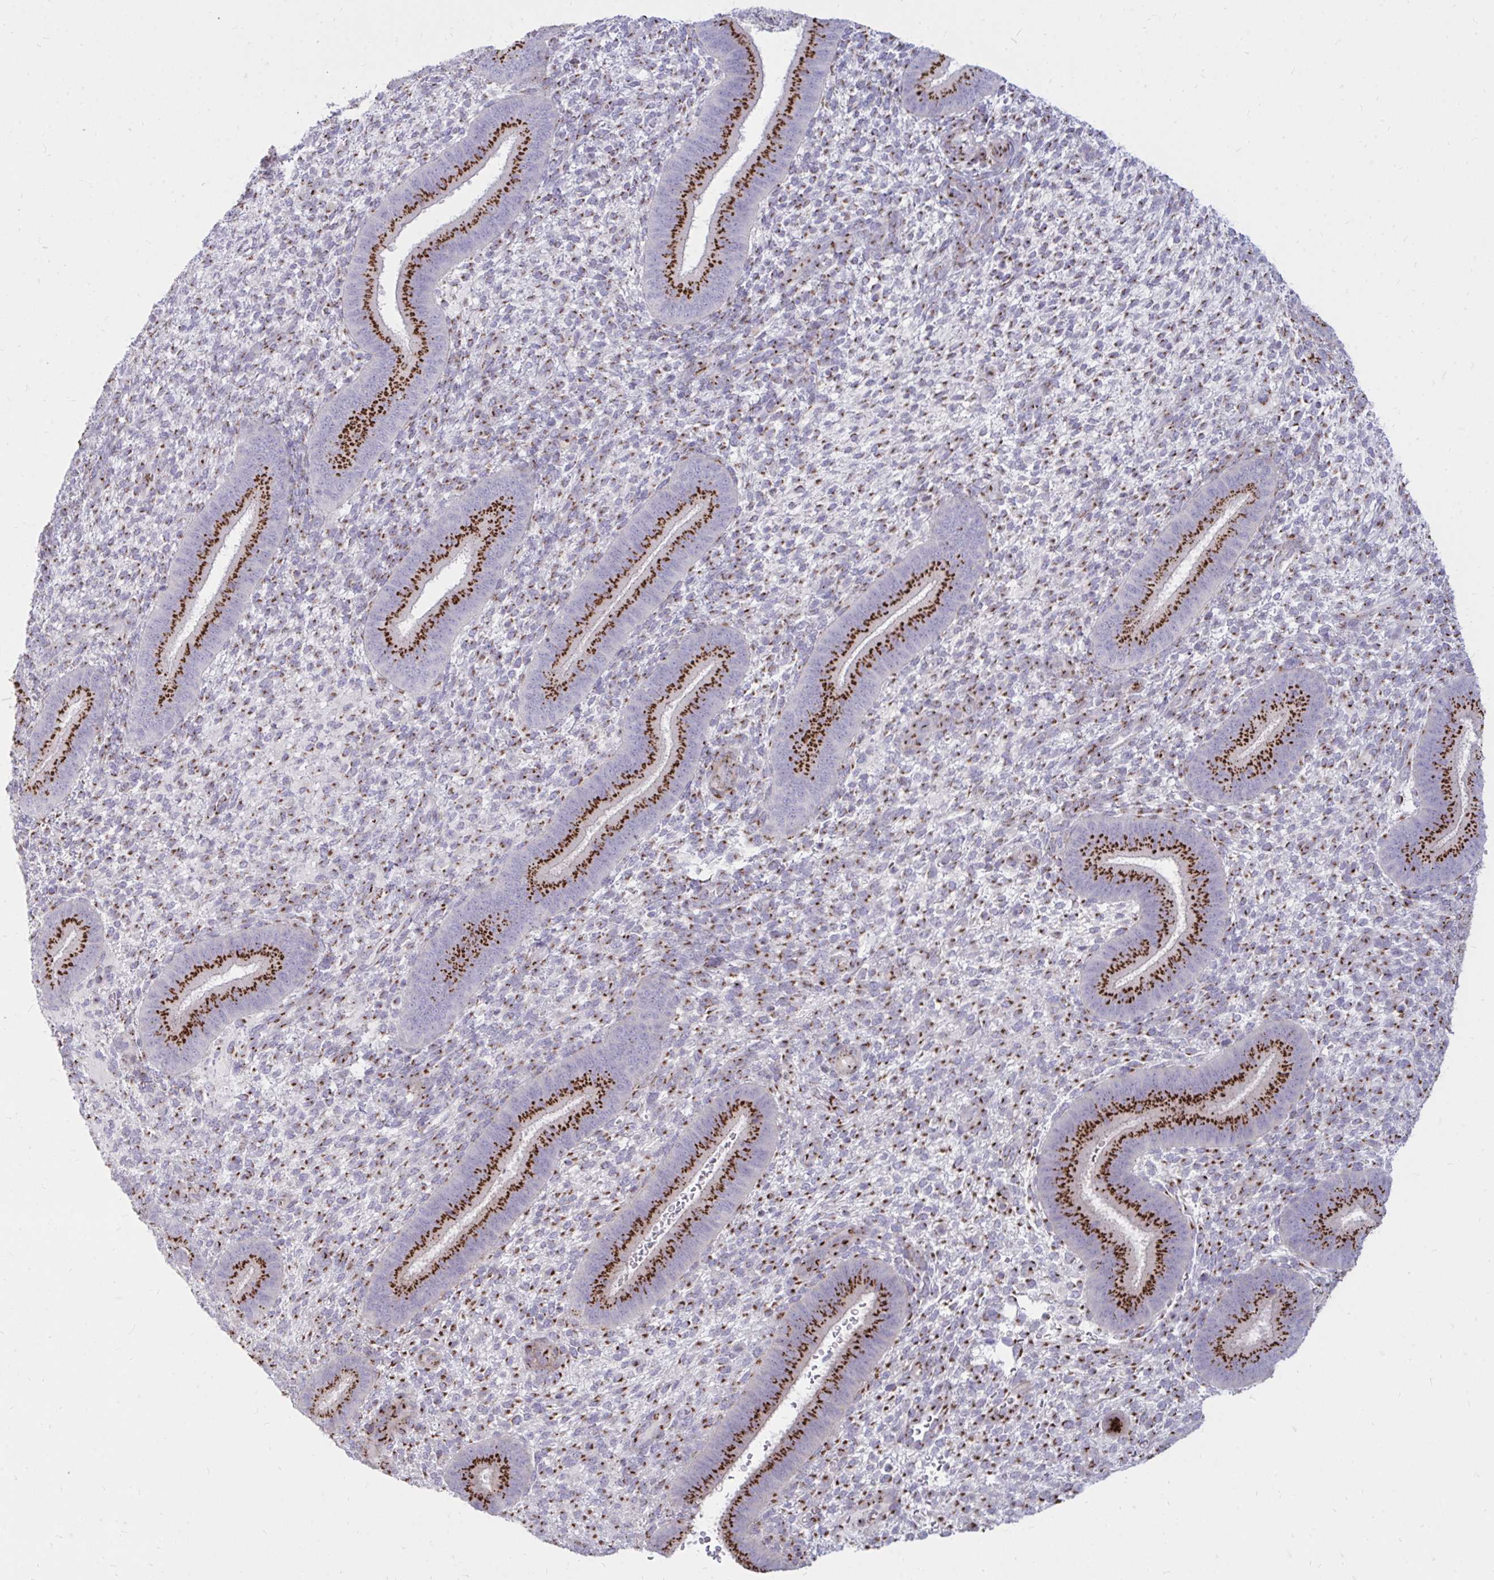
{"staining": {"intensity": "strong", "quantity": "25%-75%", "location": "cytoplasmic/membranous"}, "tissue": "endometrium", "cell_type": "Cells in endometrial stroma", "image_type": "normal", "snomed": [{"axis": "morphology", "description": "Normal tissue, NOS"}, {"axis": "topography", "description": "Endometrium"}], "caption": "Immunohistochemistry of benign human endometrium reveals high levels of strong cytoplasmic/membranous positivity in about 25%-75% of cells in endometrial stroma. The protein is stained brown, and the nuclei are stained in blue (DAB (3,3'-diaminobenzidine) IHC with brightfield microscopy, high magnification).", "gene": "RAB6A", "patient": {"sex": "female", "age": 39}}